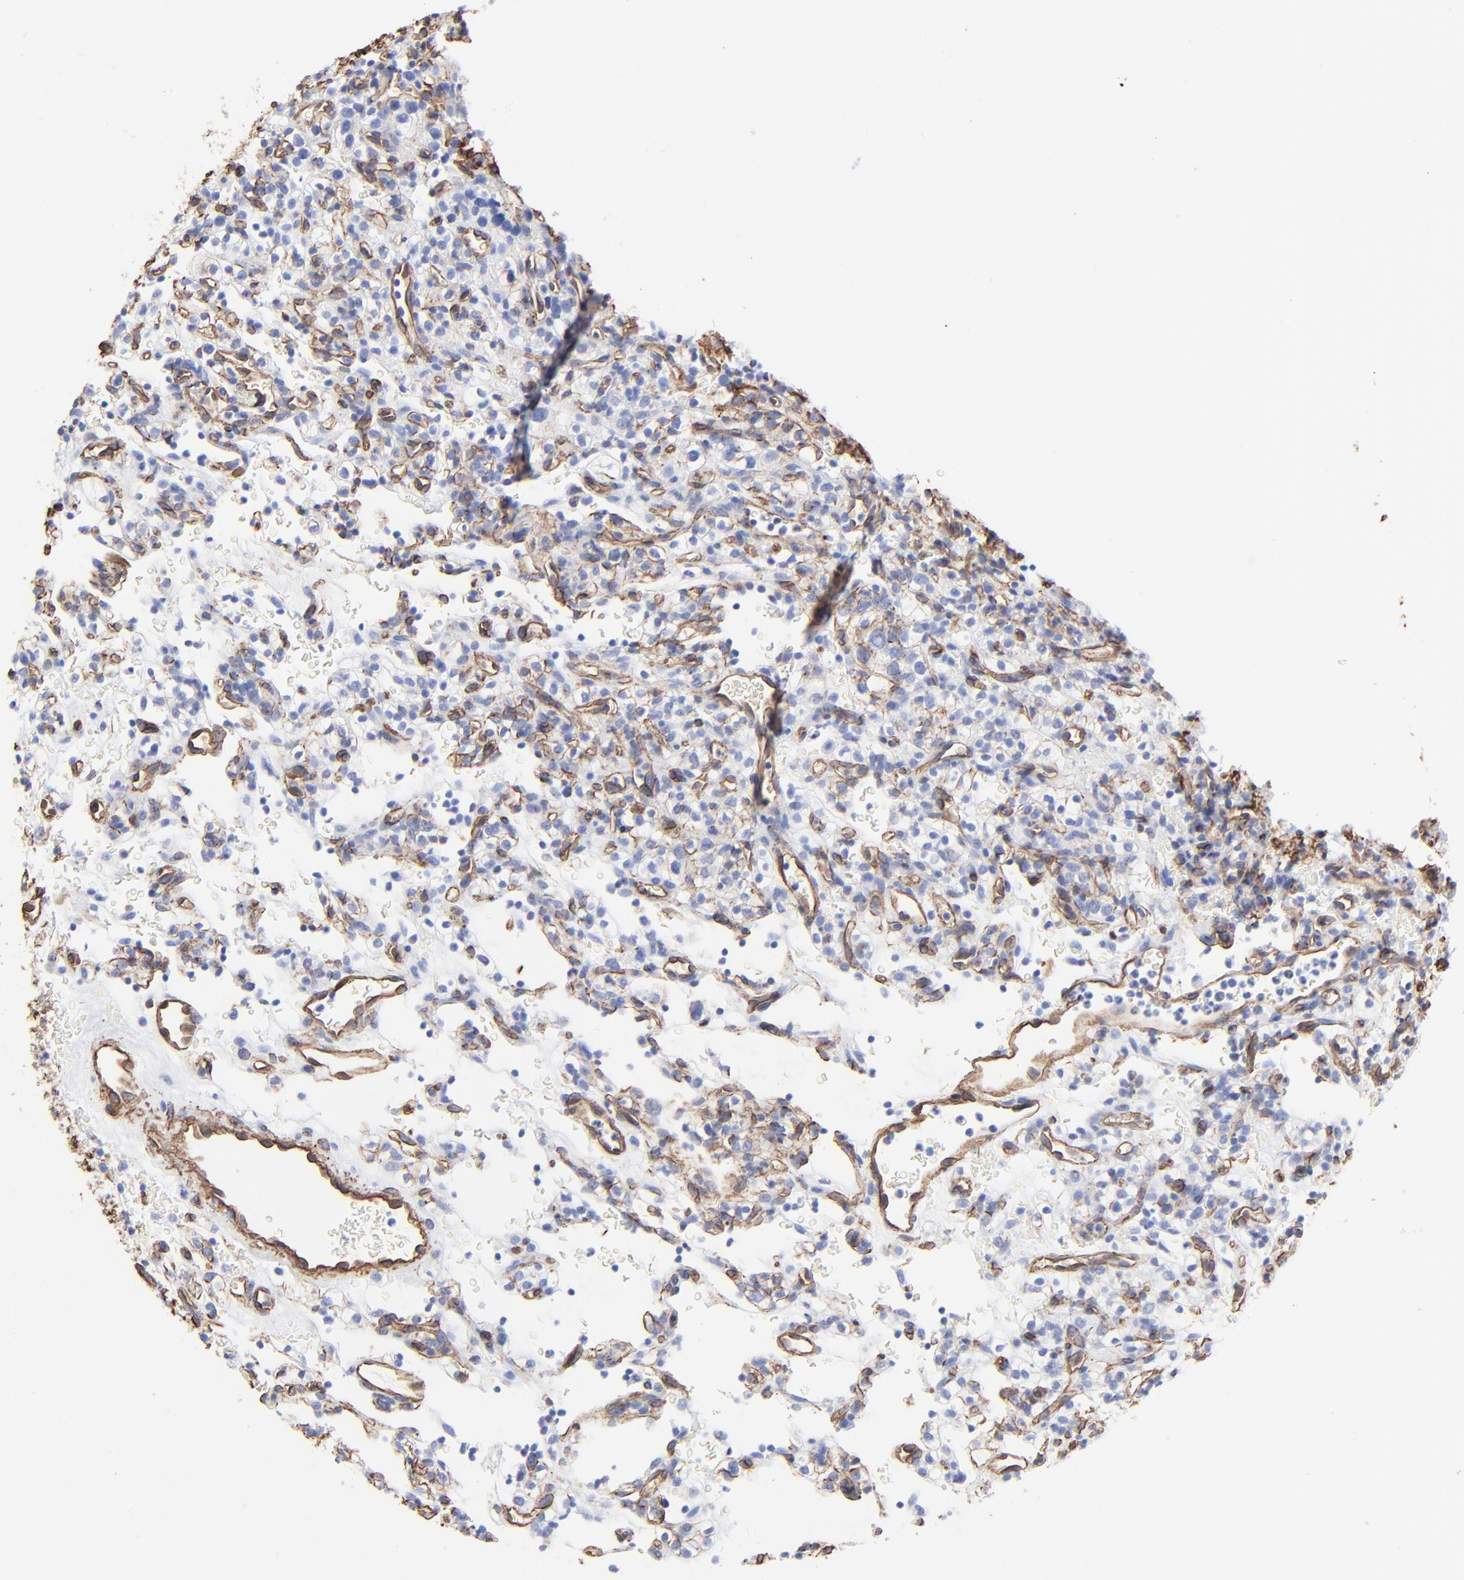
{"staining": {"intensity": "negative", "quantity": "none", "location": "none"}, "tissue": "renal cancer", "cell_type": "Tumor cells", "image_type": "cancer", "snomed": [{"axis": "morphology", "description": "Normal tissue, NOS"}, {"axis": "morphology", "description": "Adenocarcinoma, NOS"}, {"axis": "topography", "description": "Kidney"}], "caption": "Renal adenocarcinoma was stained to show a protein in brown. There is no significant staining in tumor cells.", "gene": "CAV1", "patient": {"sex": "female", "age": 72}}